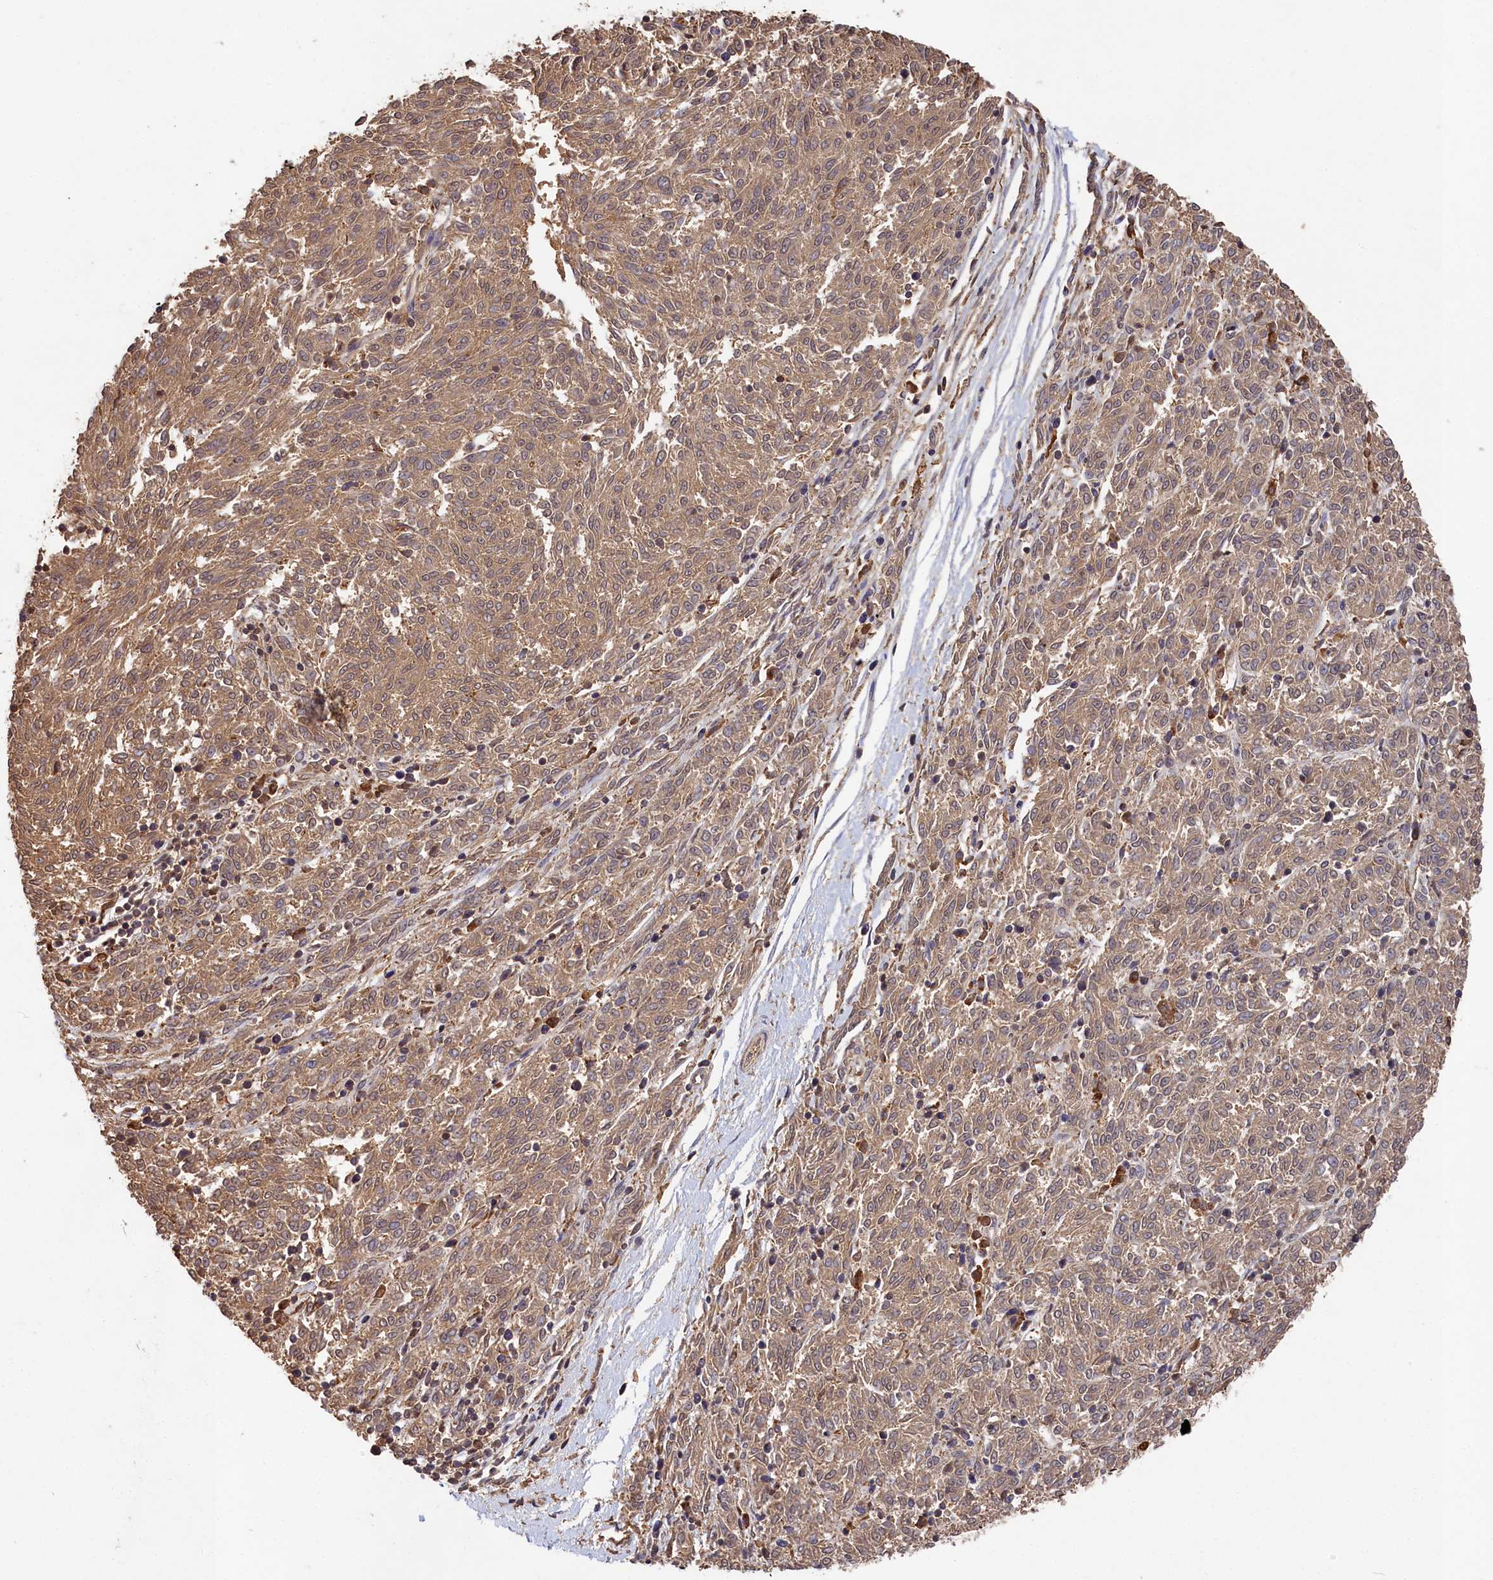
{"staining": {"intensity": "moderate", "quantity": ">75%", "location": "cytoplasmic/membranous"}, "tissue": "melanoma", "cell_type": "Tumor cells", "image_type": "cancer", "snomed": [{"axis": "morphology", "description": "Malignant melanoma, NOS"}, {"axis": "topography", "description": "Skin"}], "caption": "Immunohistochemical staining of human malignant melanoma shows moderate cytoplasmic/membranous protein positivity in approximately >75% of tumor cells.", "gene": "DHRS11", "patient": {"sex": "female", "age": 72}}